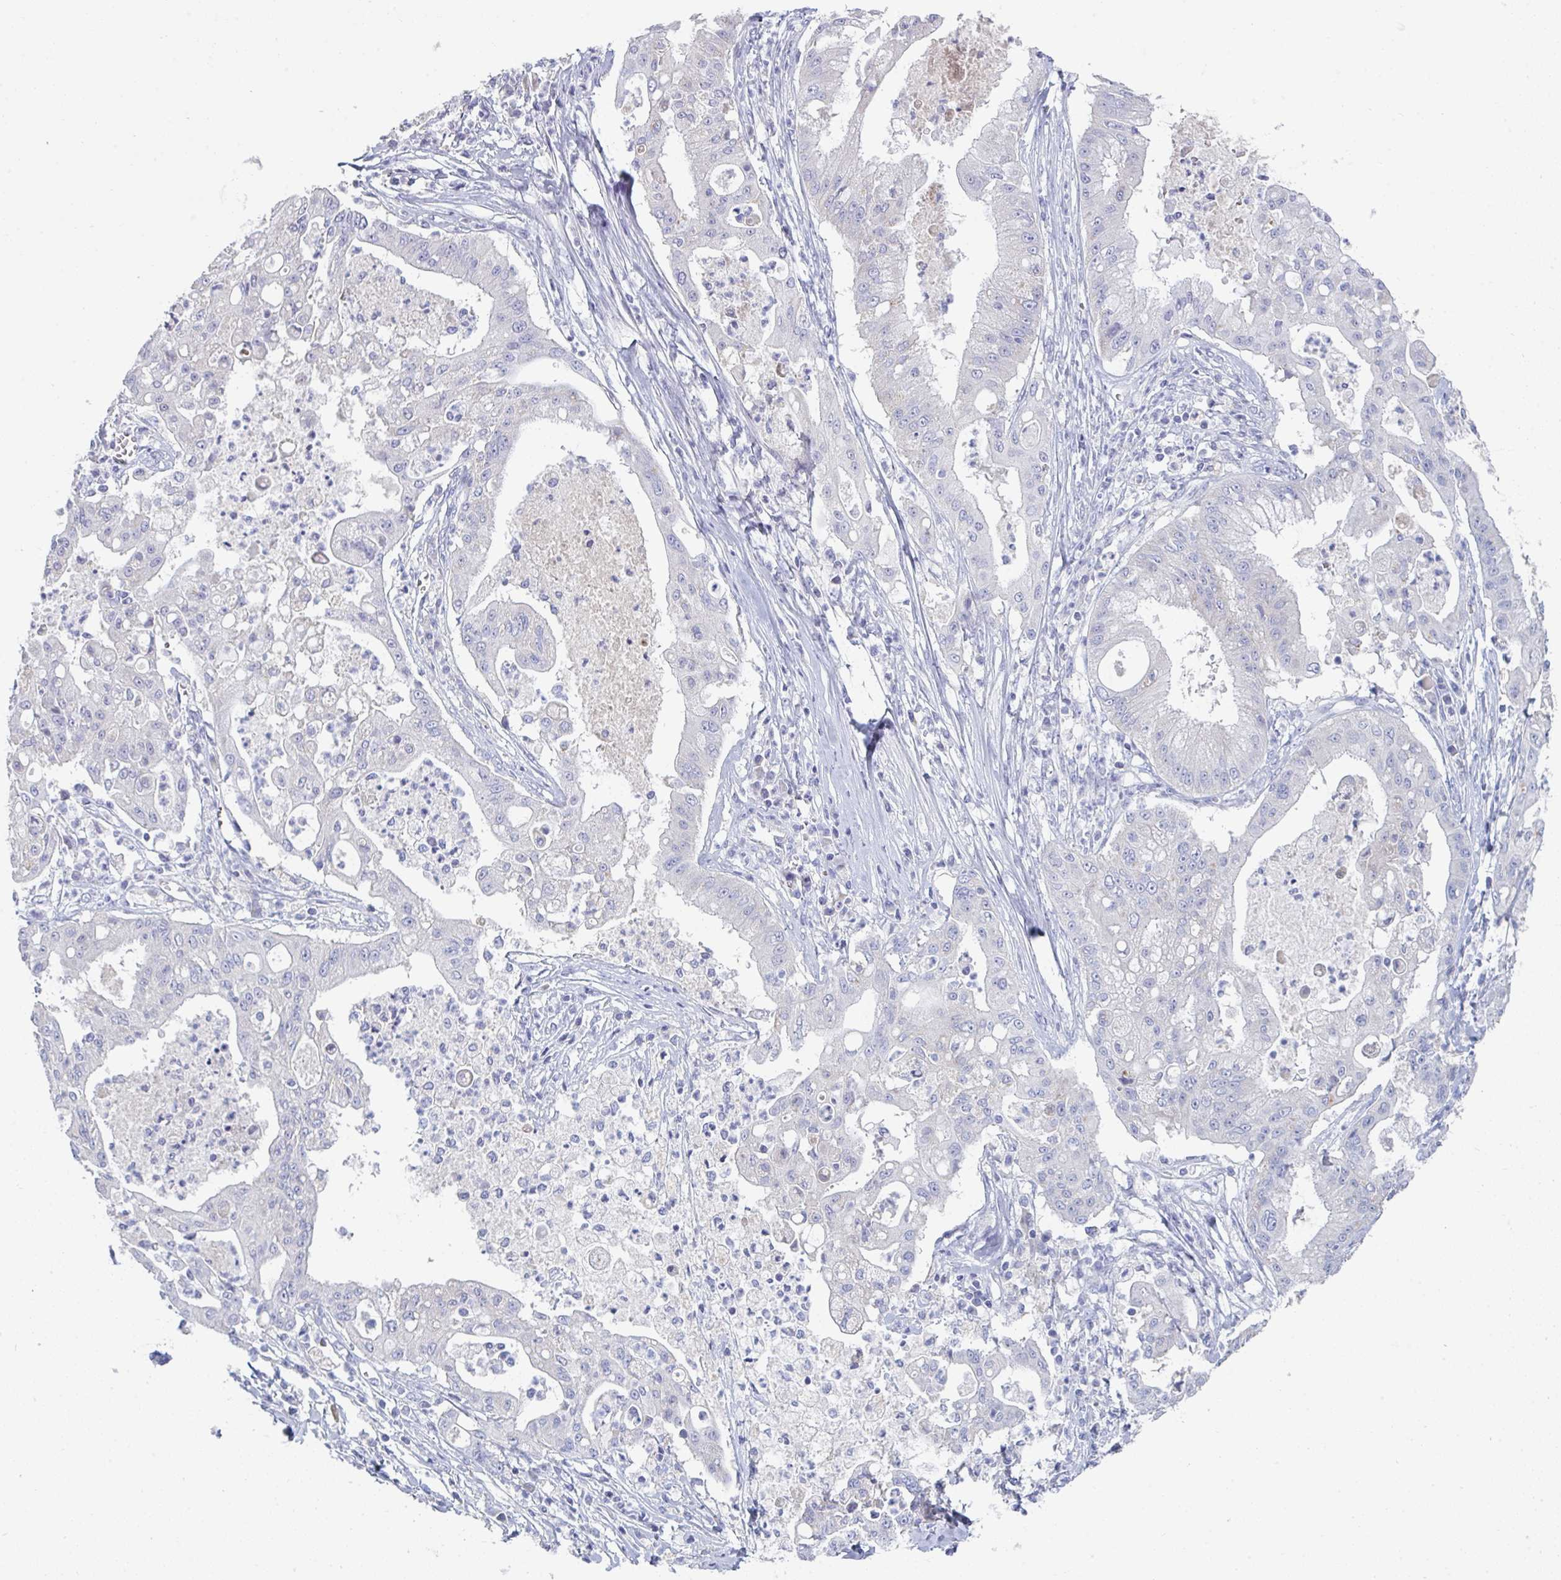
{"staining": {"intensity": "negative", "quantity": "none", "location": "none"}, "tissue": "ovarian cancer", "cell_type": "Tumor cells", "image_type": "cancer", "snomed": [{"axis": "morphology", "description": "Cystadenocarcinoma, mucinous, NOS"}, {"axis": "topography", "description": "Ovary"}], "caption": "Tumor cells show no significant protein staining in ovarian cancer (mucinous cystadenocarcinoma).", "gene": "HGFAC", "patient": {"sex": "female", "age": 70}}